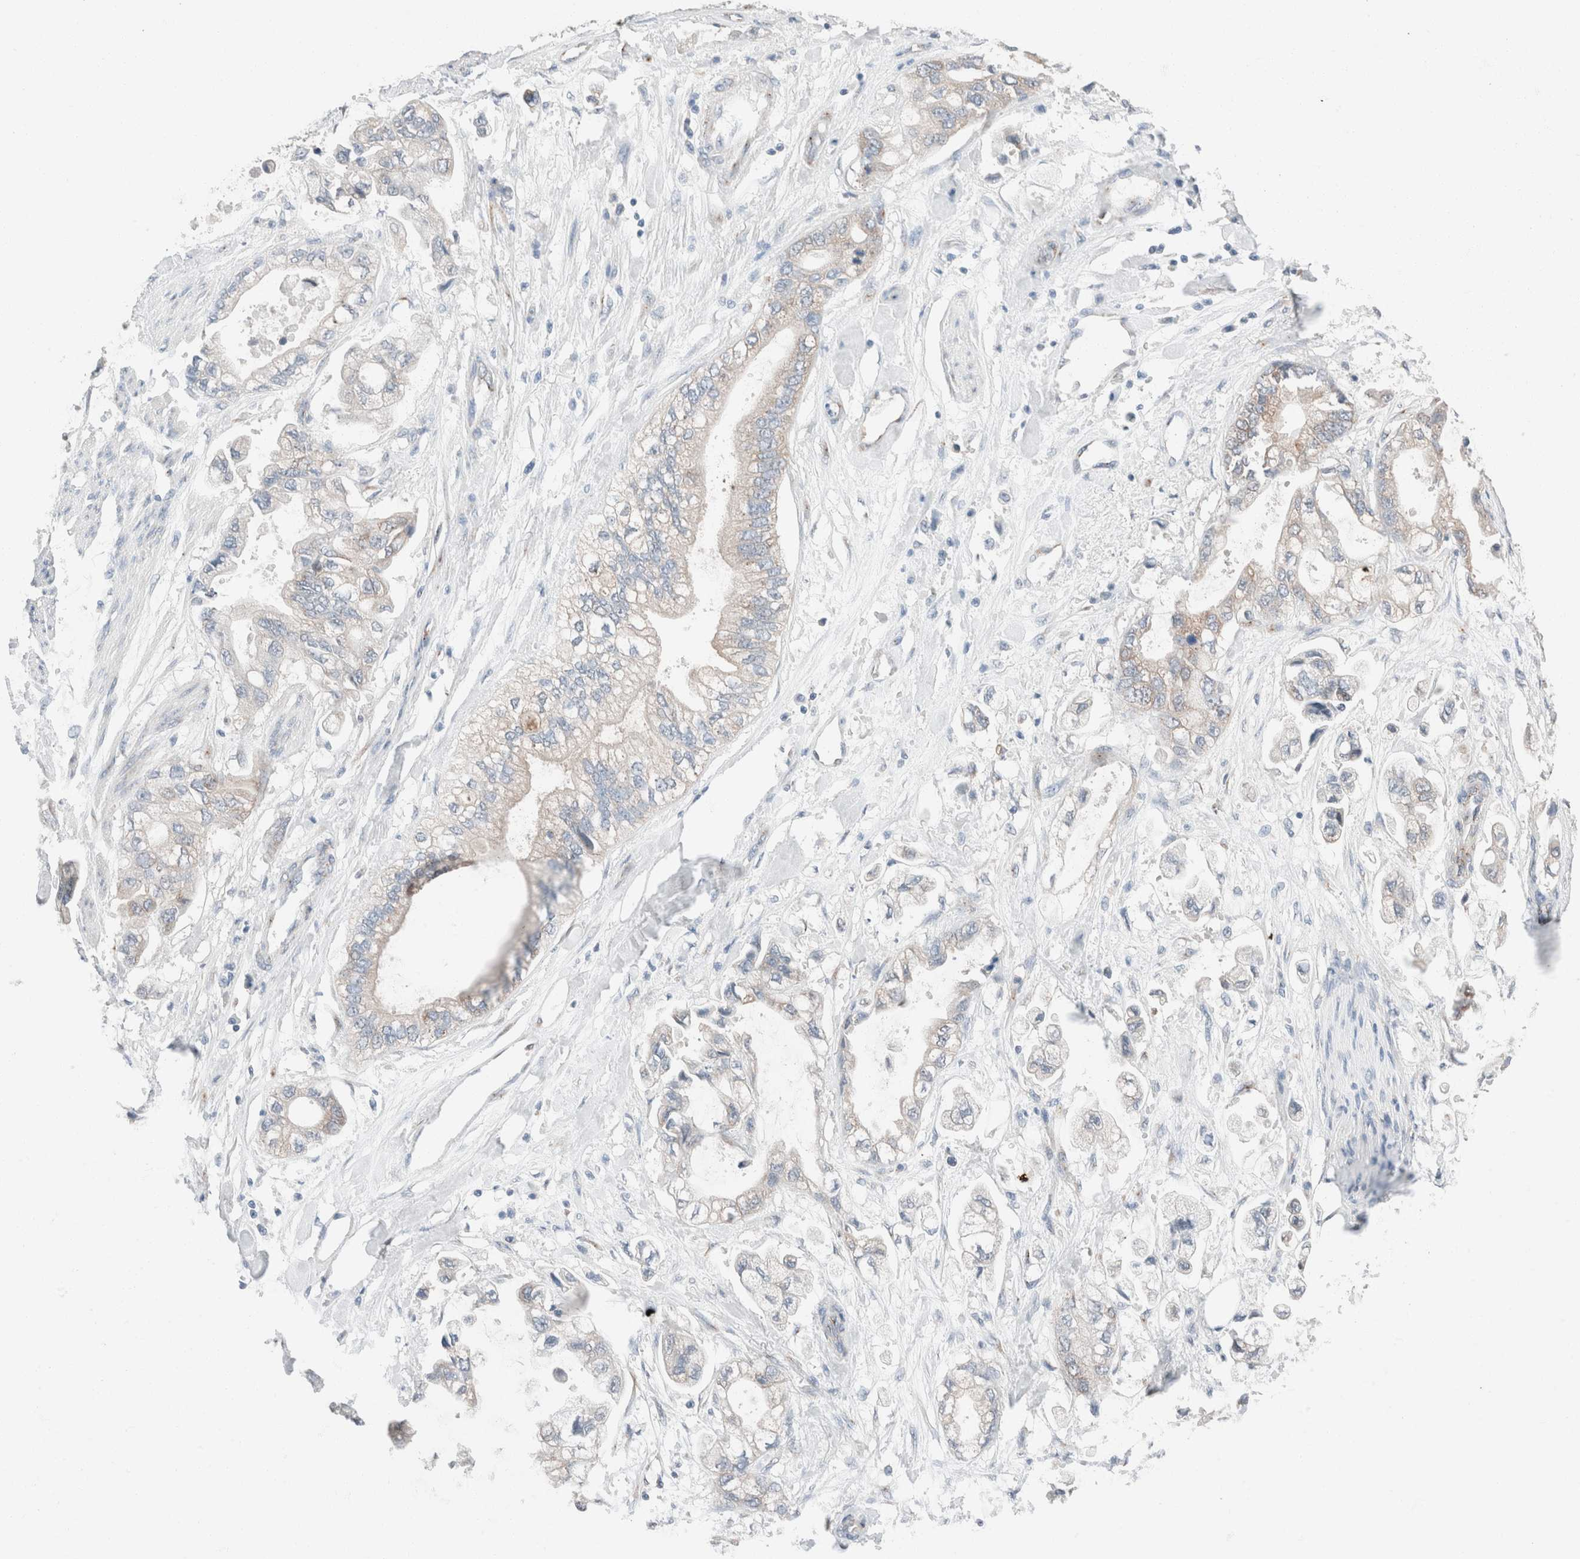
{"staining": {"intensity": "weak", "quantity": "<25%", "location": "cytoplasmic/membranous"}, "tissue": "stomach cancer", "cell_type": "Tumor cells", "image_type": "cancer", "snomed": [{"axis": "morphology", "description": "Normal tissue, NOS"}, {"axis": "morphology", "description": "Adenocarcinoma, NOS"}, {"axis": "topography", "description": "Stomach"}], "caption": "Immunohistochemical staining of human stomach cancer (adenocarcinoma) exhibits no significant expression in tumor cells.", "gene": "CASC3", "patient": {"sex": "male", "age": 62}}